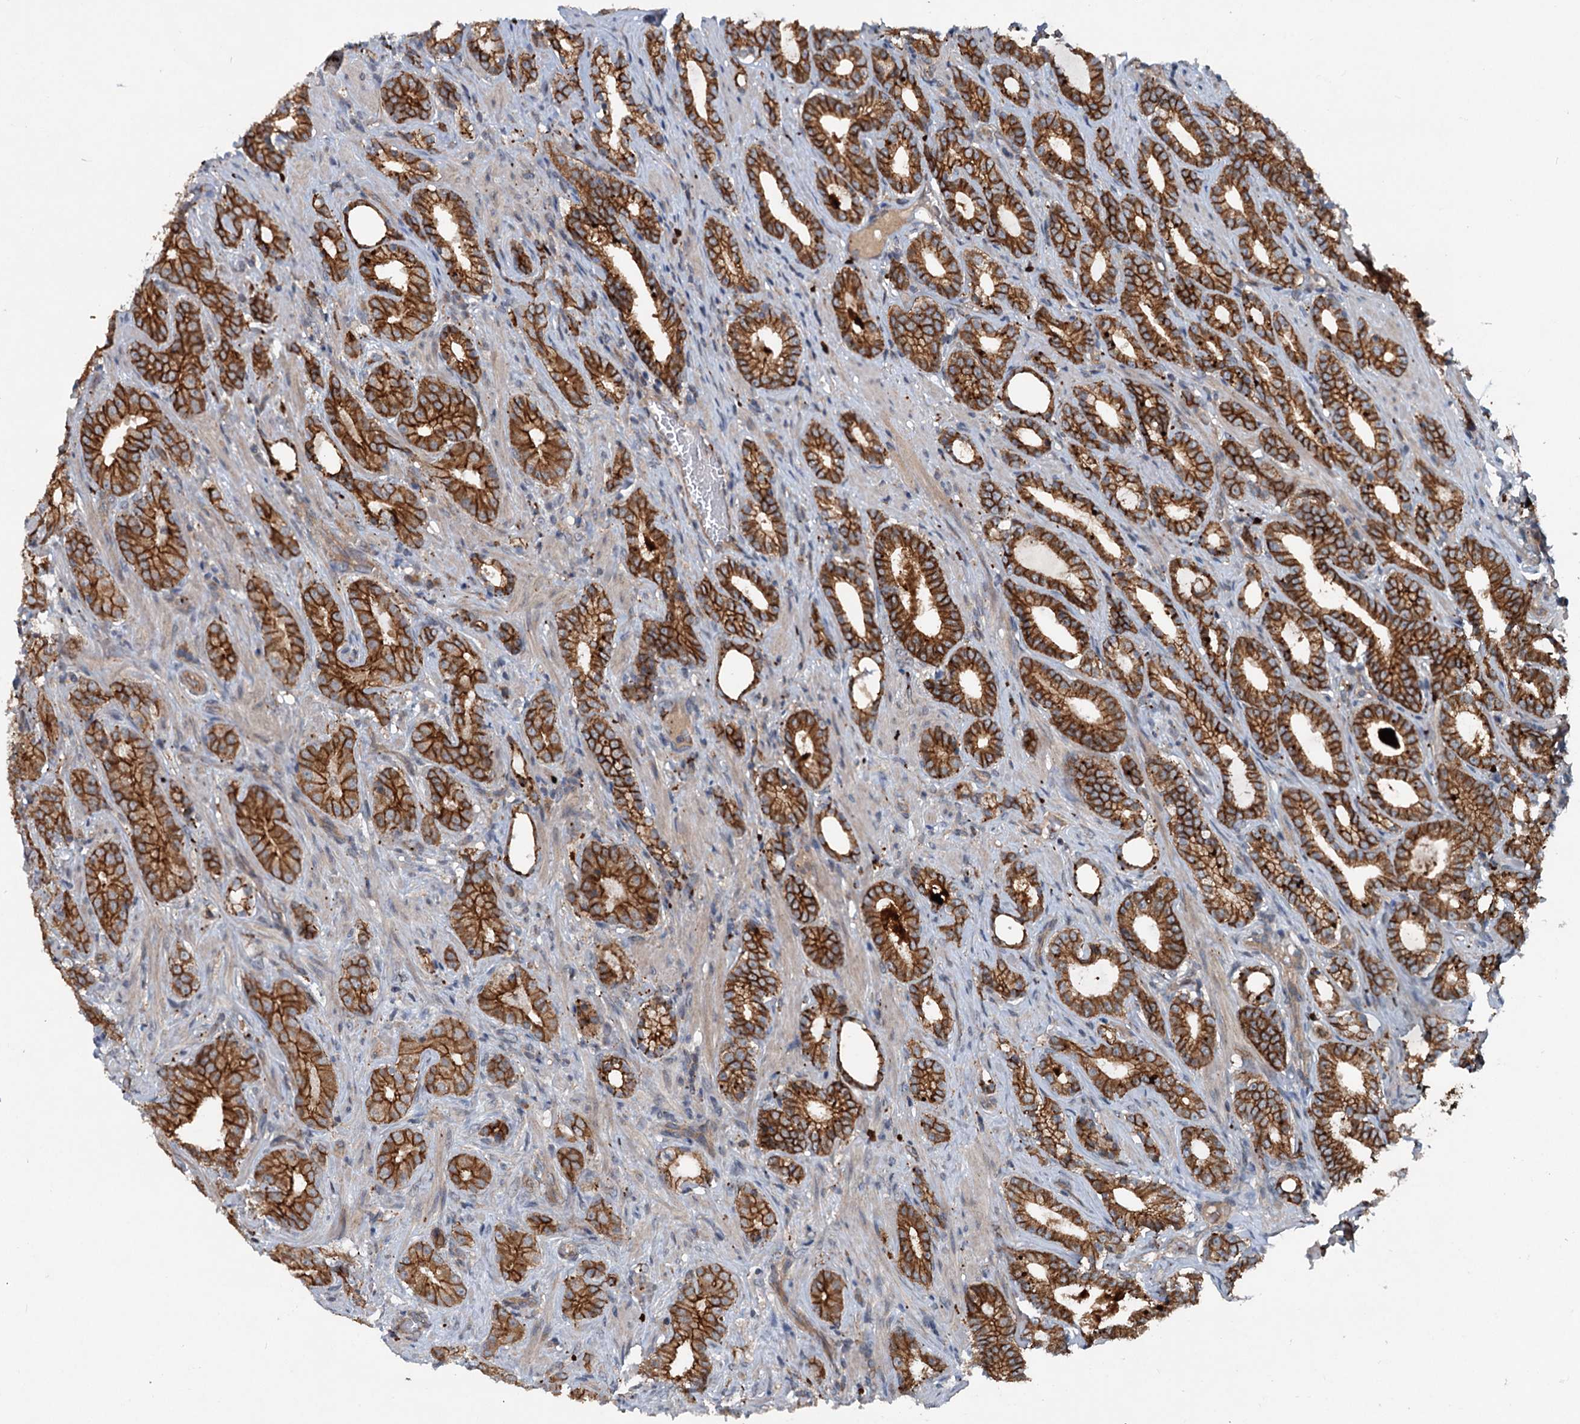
{"staining": {"intensity": "strong", "quantity": ">75%", "location": "cytoplasmic/membranous"}, "tissue": "prostate cancer", "cell_type": "Tumor cells", "image_type": "cancer", "snomed": [{"axis": "morphology", "description": "Adenocarcinoma, Low grade"}, {"axis": "topography", "description": "Prostate"}], "caption": "A histopathology image showing strong cytoplasmic/membranous positivity in approximately >75% of tumor cells in prostate cancer (low-grade adenocarcinoma), as visualized by brown immunohistochemical staining.", "gene": "N4BP2L2", "patient": {"sex": "male", "age": 71}}